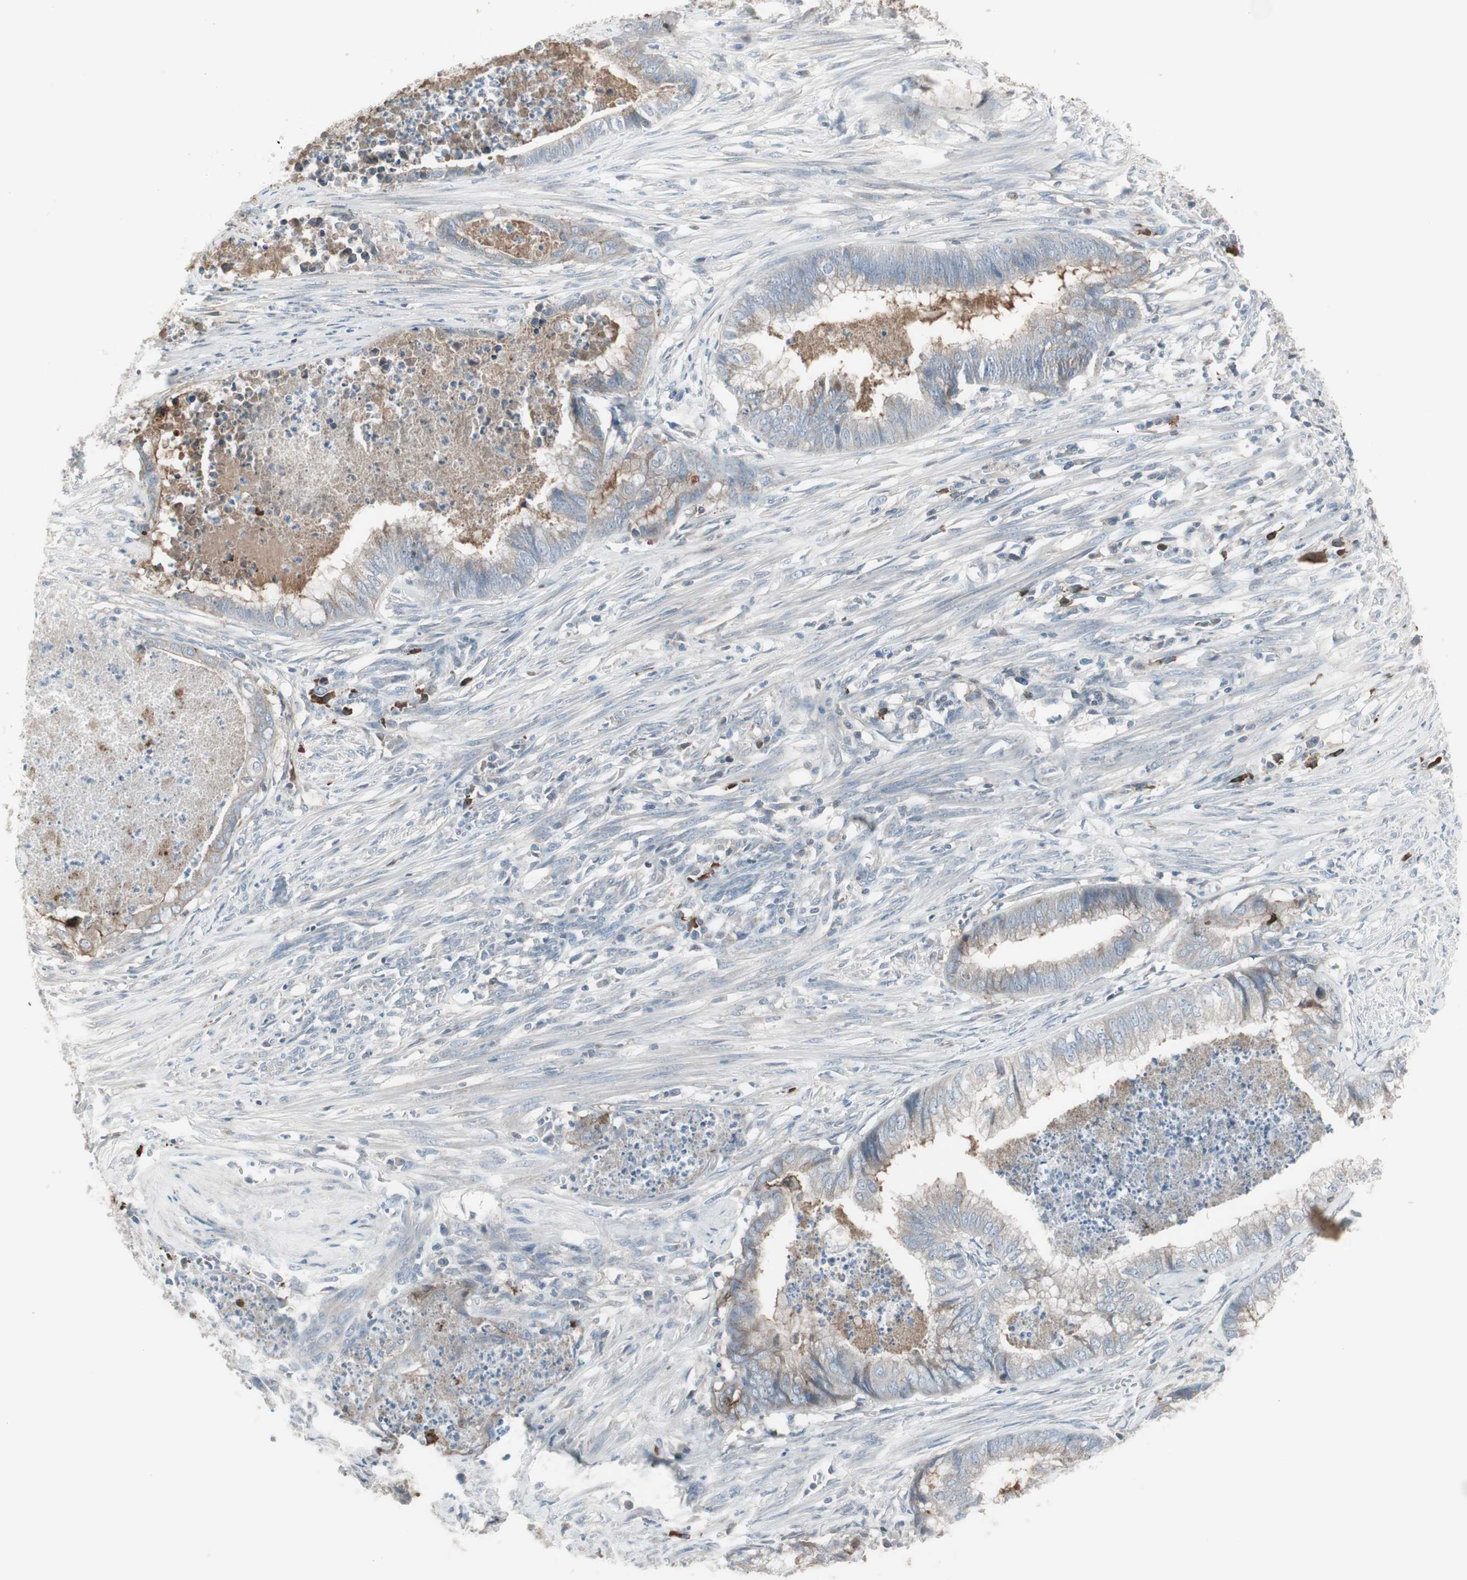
{"staining": {"intensity": "weak", "quantity": "25%-75%", "location": "cytoplasmic/membranous"}, "tissue": "endometrial cancer", "cell_type": "Tumor cells", "image_type": "cancer", "snomed": [{"axis": "morphology", "description": "Necrosis, NOS"}, {"axis": "morphology", "description": "Adenocarcinoma, NOS"}, {"axis": "topography", "description": "Endometrium"}], "caption": "Human endometrial cancer stained with a brown dye shows weak cytoplasmic/membranous positive positivity in about 25%-75% of tumor cells.", "gene": "ZSCAN32", "patient": {"sex": "female", "age": 79}}